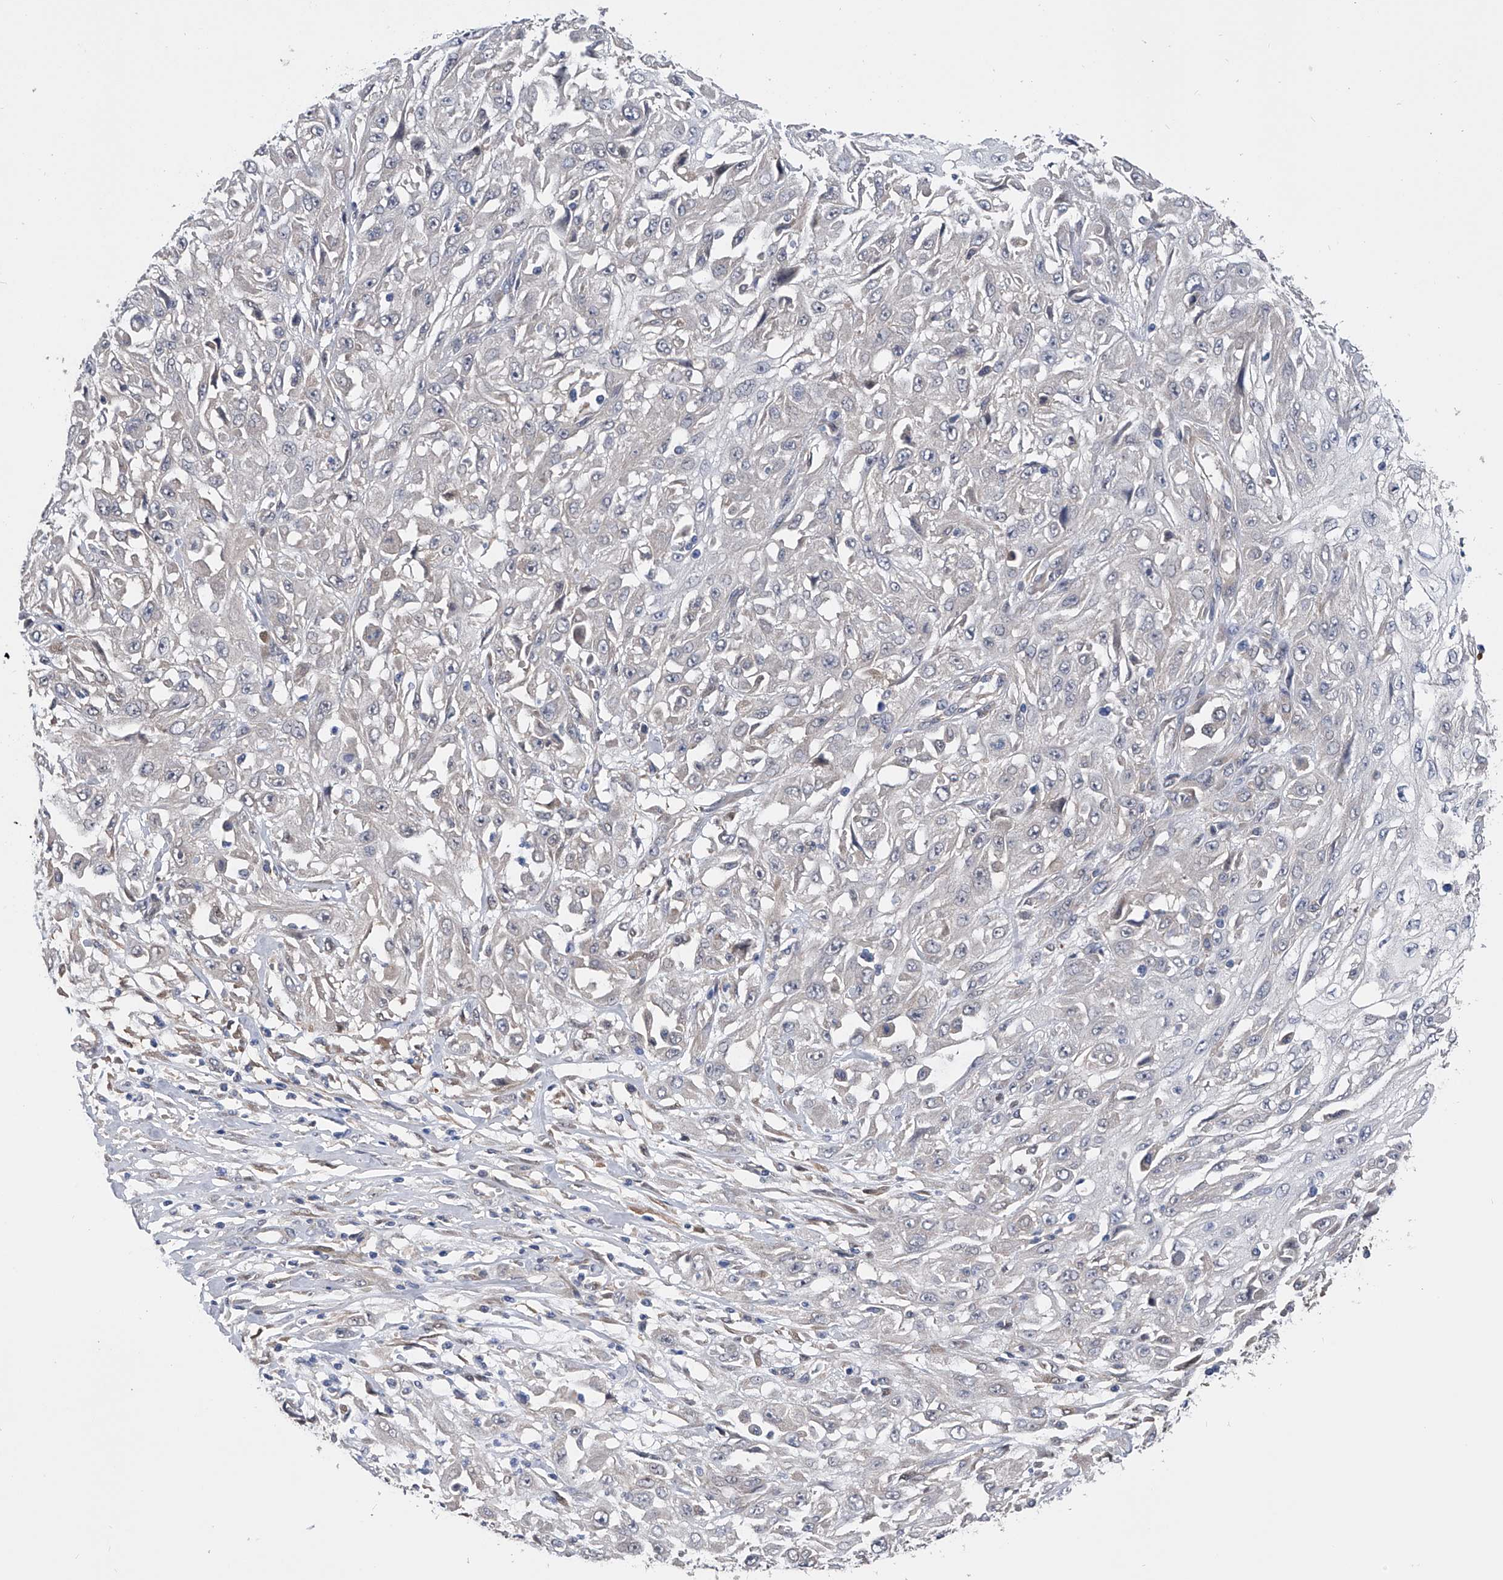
{"staining": {"intensity": "negative", "quantity": "none", "location": "none"}, "tissue": "skin cancer", "cell_type": "Tumor cells", "image_type": "cancer", "snomed": [{"axis": "morphology", "description": "Squamous cell carcinoma, NOS"}, {"axis": "morphology", "description": "Squamous cell carcinoma, metastatic, NOS"}, {"axis": "topography", "description": "Skin"}, {"axis": "topography", "description": "Lymph node"}], "caption": "The photomicrograph reveals no staining of tumor cells in metastatic squamous cell carcinoma (skin). The staining is performed using DAB (3,3'-diaminobenzidine) brown chromogen with nuclei counter-stained in using hematoxylin.", "gene": "PGM3", "patient": {"sex": "male", "age": 75}}